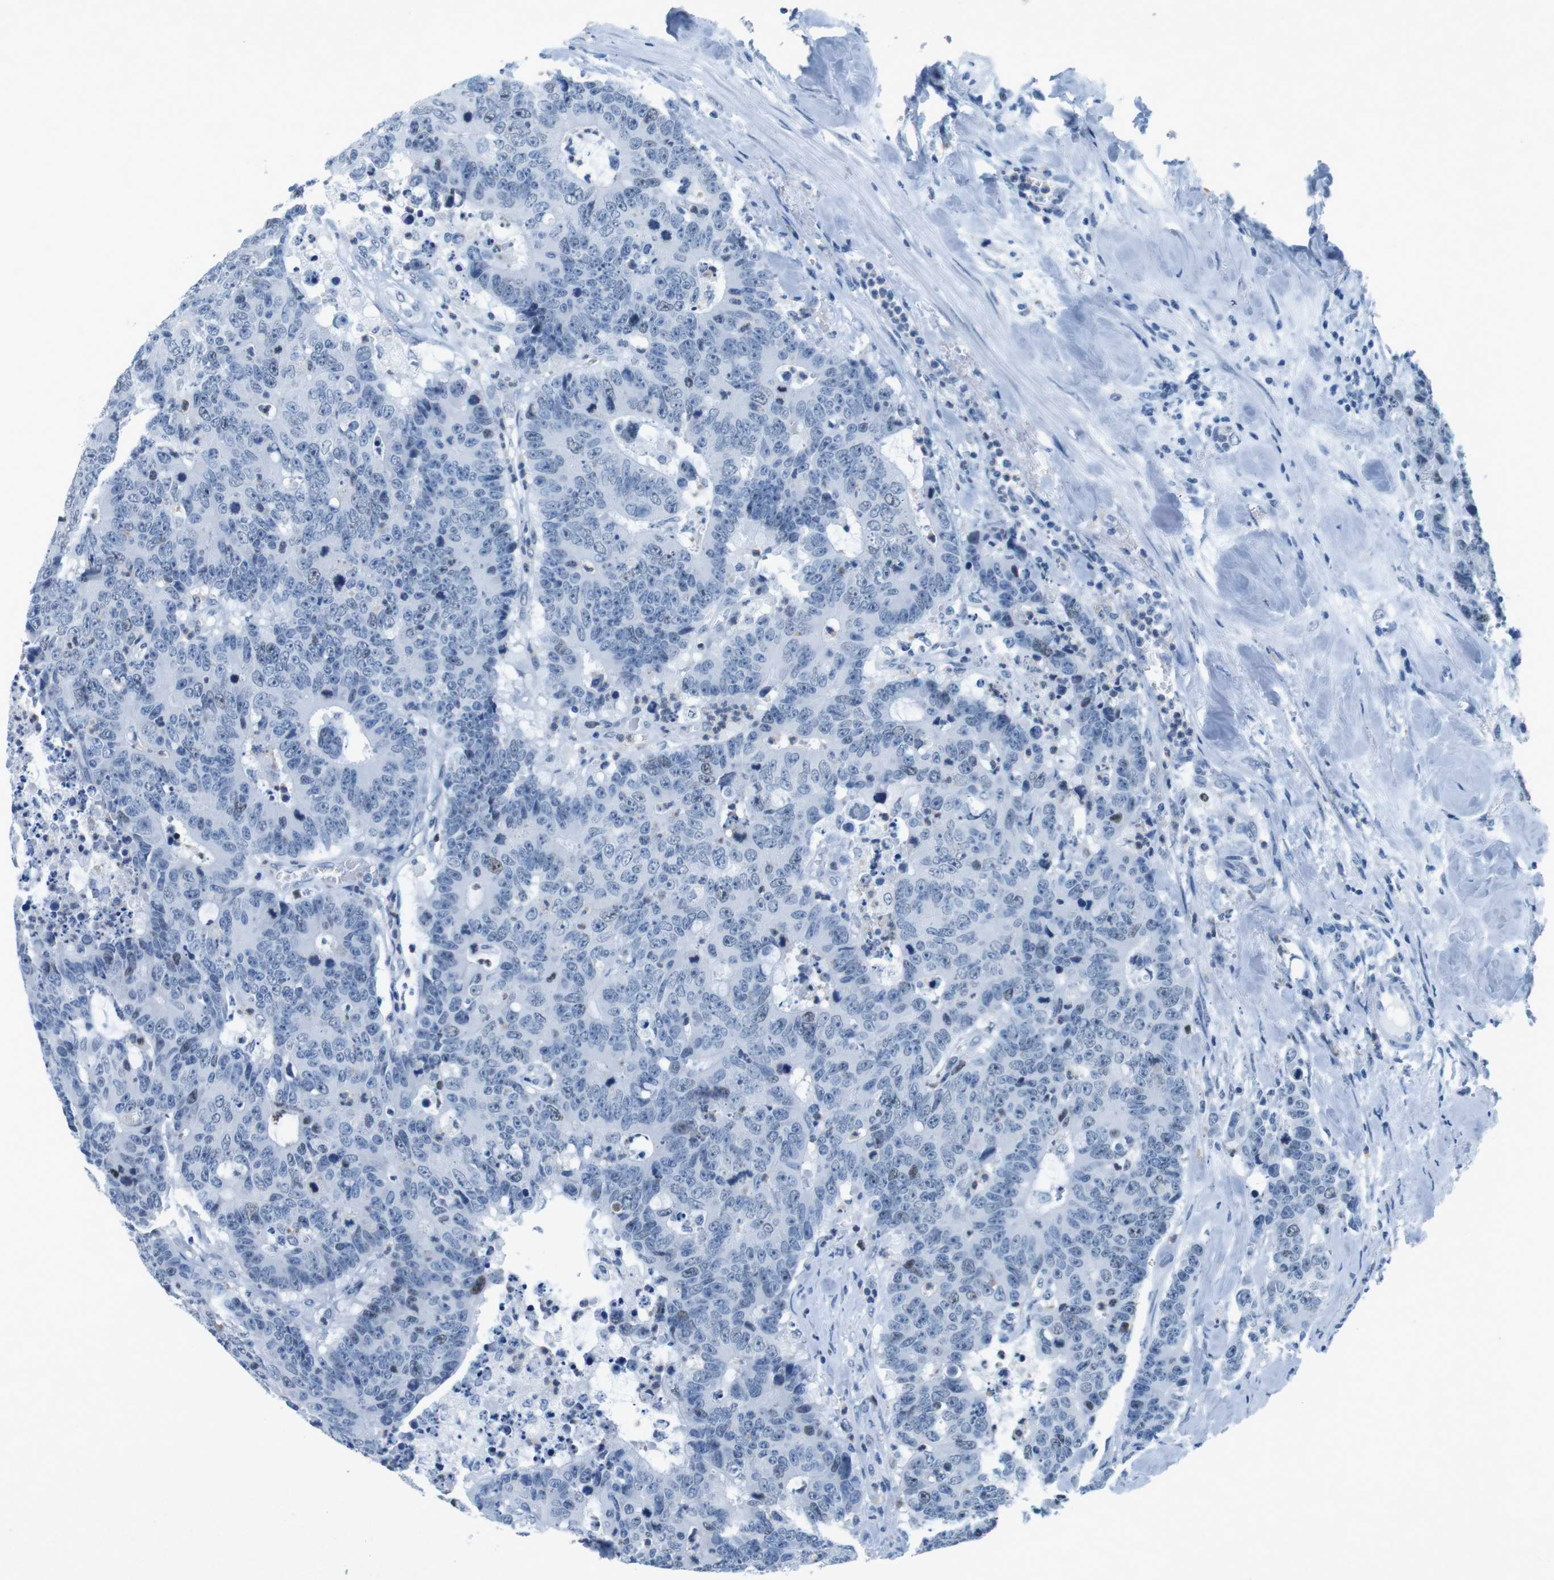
{"staining": {"intensity": "weak", "quantity": "<25%", "location": "nuclear"}, "tissue": "colorectal cancer", "cell_type": "Tumor cells", "image_type": "cancer", "snomed": [{"axis": "morphology", "description": "Adenocarcinoma, NOS"}, {"axis": "topography", "description": "Colon"}], "caption": "DAB (3,3'-diaminobenzidine) immunohistochemical staining of human colorectal cancer exhibits no significant staining in tumor cells.", "gene": "CTAG1B", "patient": {"sex": "female", "age": 86}}